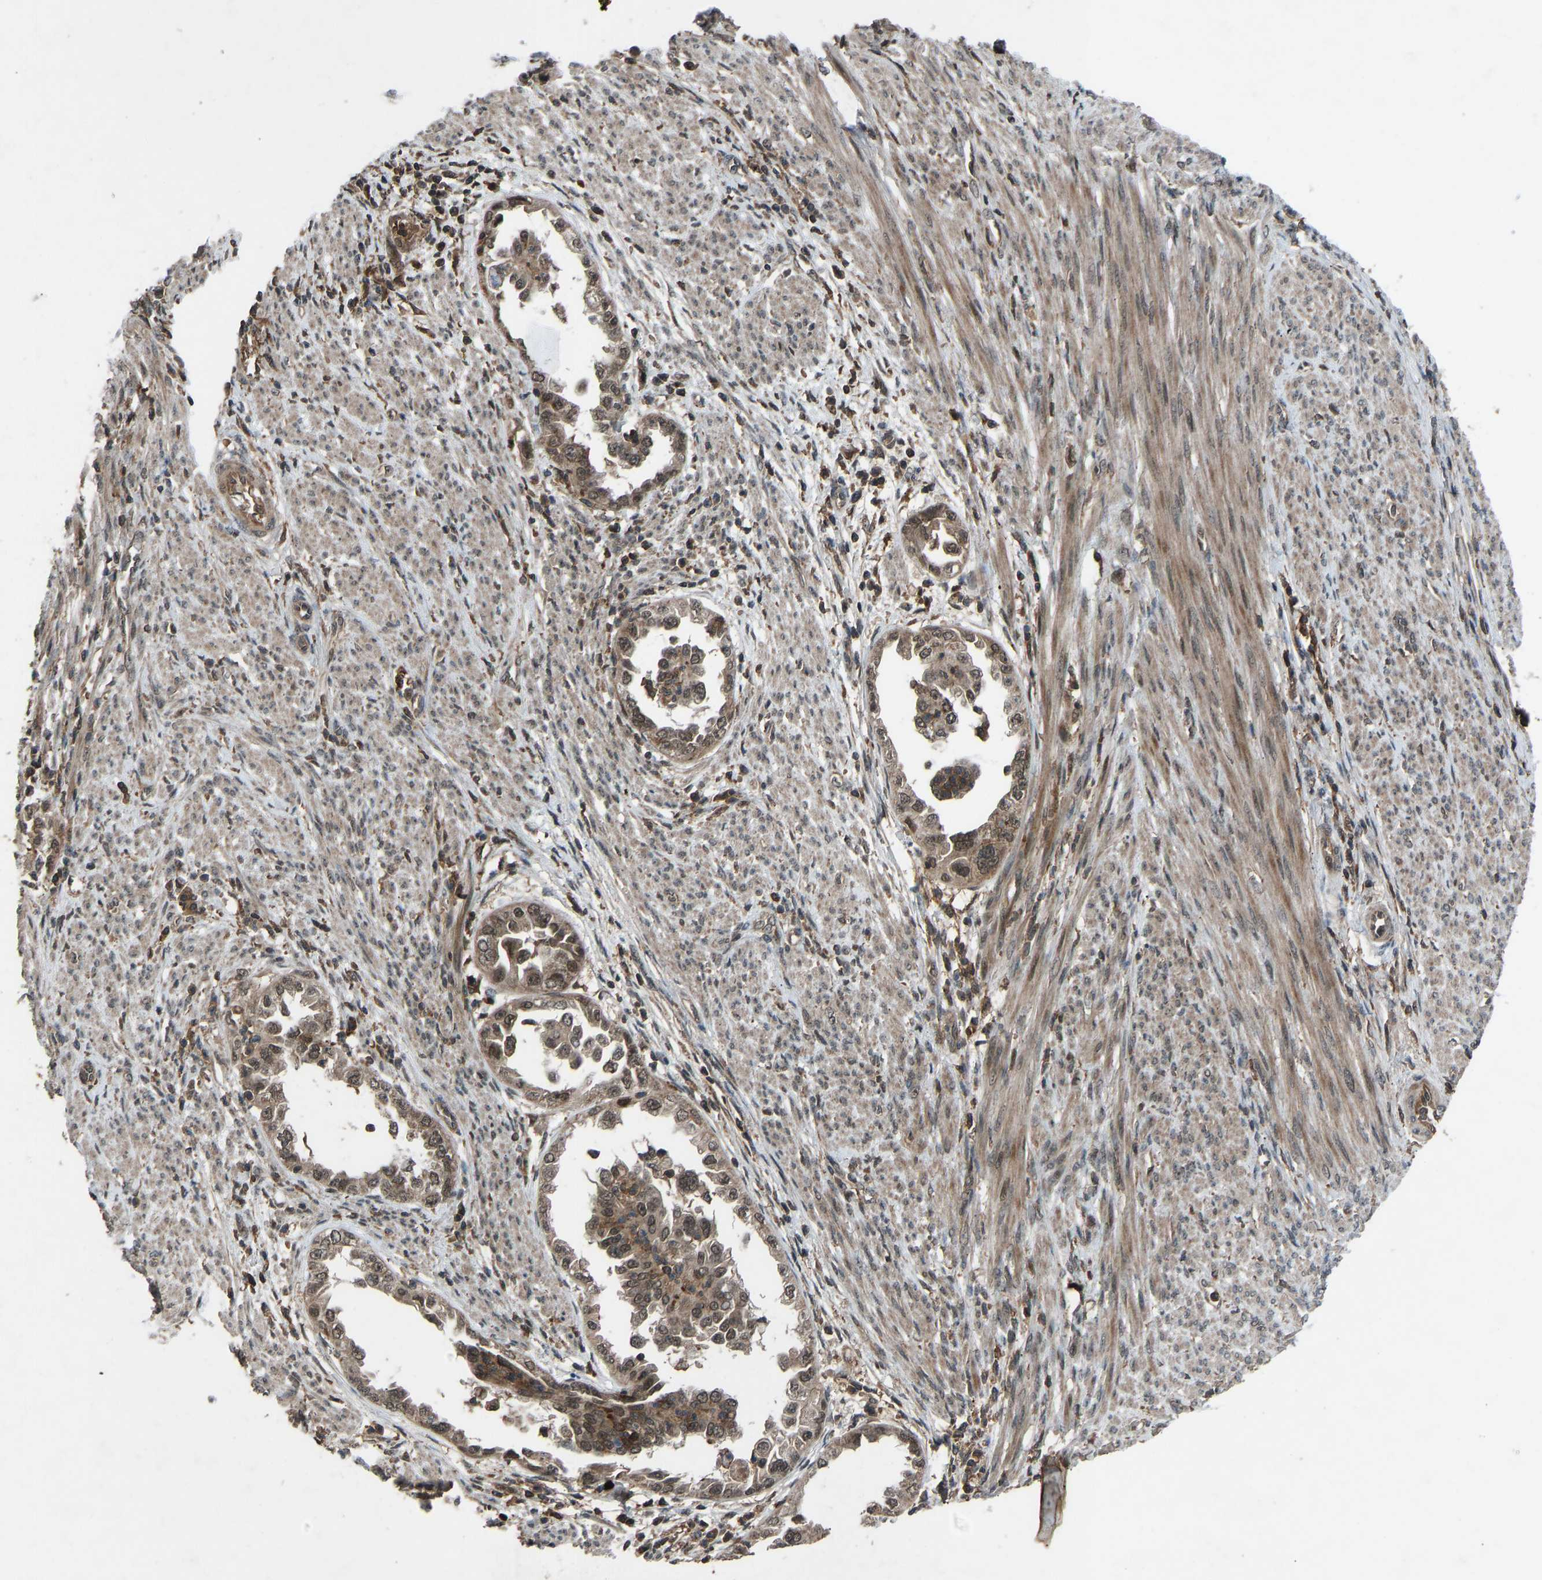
{"staining": {"intensity": "moderate", "quantity": ">75%", "location": "cytoplasmic/membranous,nuclear"}, "tissue": "endometrial cancer", "cell_type": "Tumor cells", "image_type": "cancer", "snomed": [{"axis": "morphology", "description": "Adenocarcinoma, NOS"}, {"axis": "topography", "description": "Endometrium"}], "caption": "Immunohistochemical staining of human endometrial cancer (adenocarcinoma) reveals medium levels of moderate cytoplasmic/membranous and nuclear protein staining in approximately >75% of tumor cells.", "gene": "SLC43A1", "patient": {"sex": "female", "age": 85}}